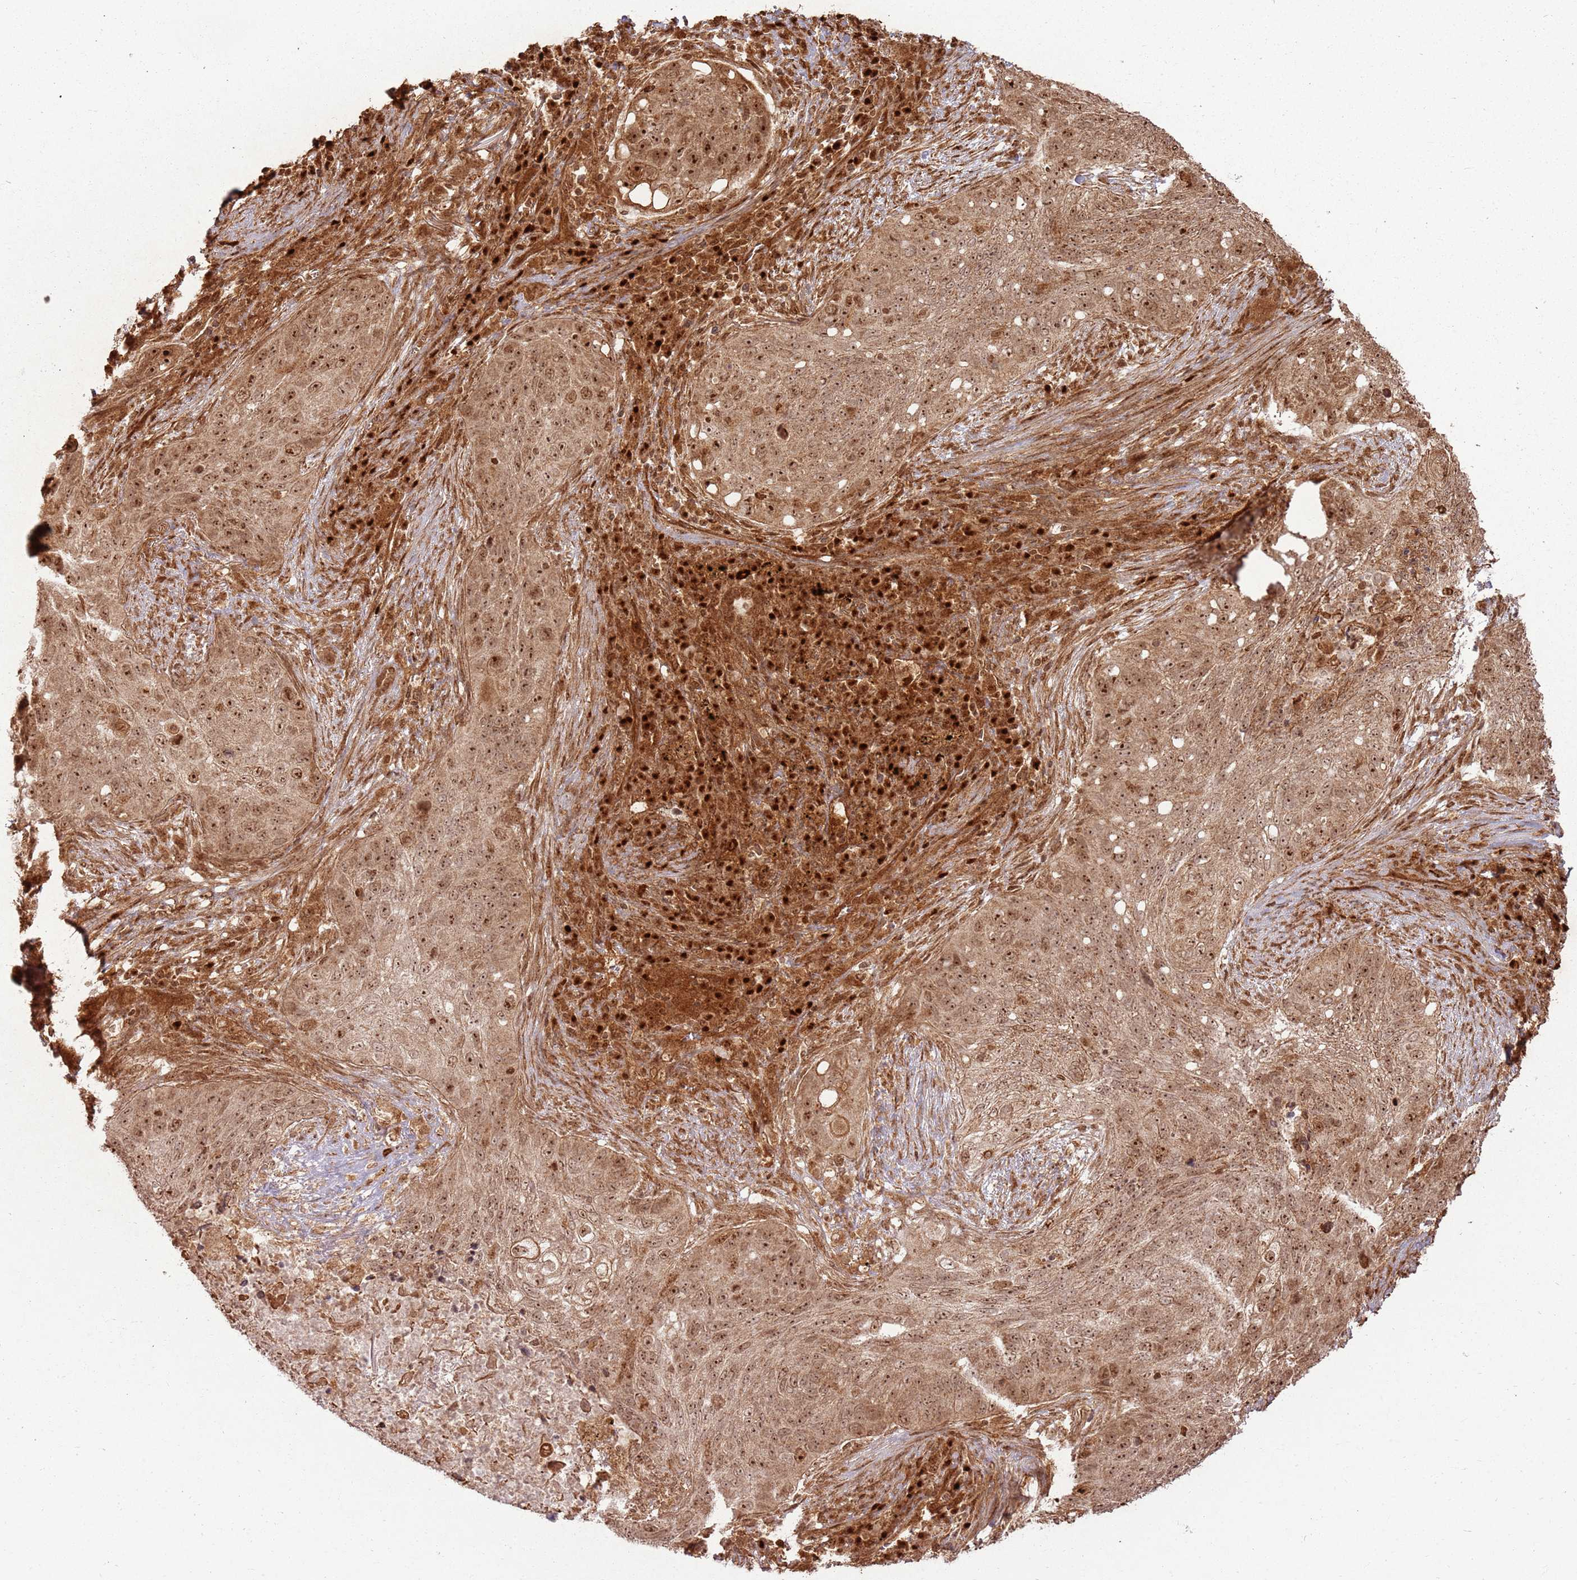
{"staining": {"intensity": "moderate", "quantity": ">75%", "location": "cytoplasmic/membranous,nuclear"}, "tissue": "lung cancer", "cell_type": "Tumor cells", "image_type": "cancer", "snomed": [{"axis": "morphology", "description": "Squamous cell carcinoma, NOS"}, {"axis": "topography", "description": "Lung"}], "caption": "Immunohistochemistry (IHC) of lung squamous cell carcinoma shows medium levels of moderate cytoplasmic/membranous and nuclear positivity in about >75% of tumor cells.", "gene": "TBC1D13", "patient": {"sex": "female", "age": 63}}